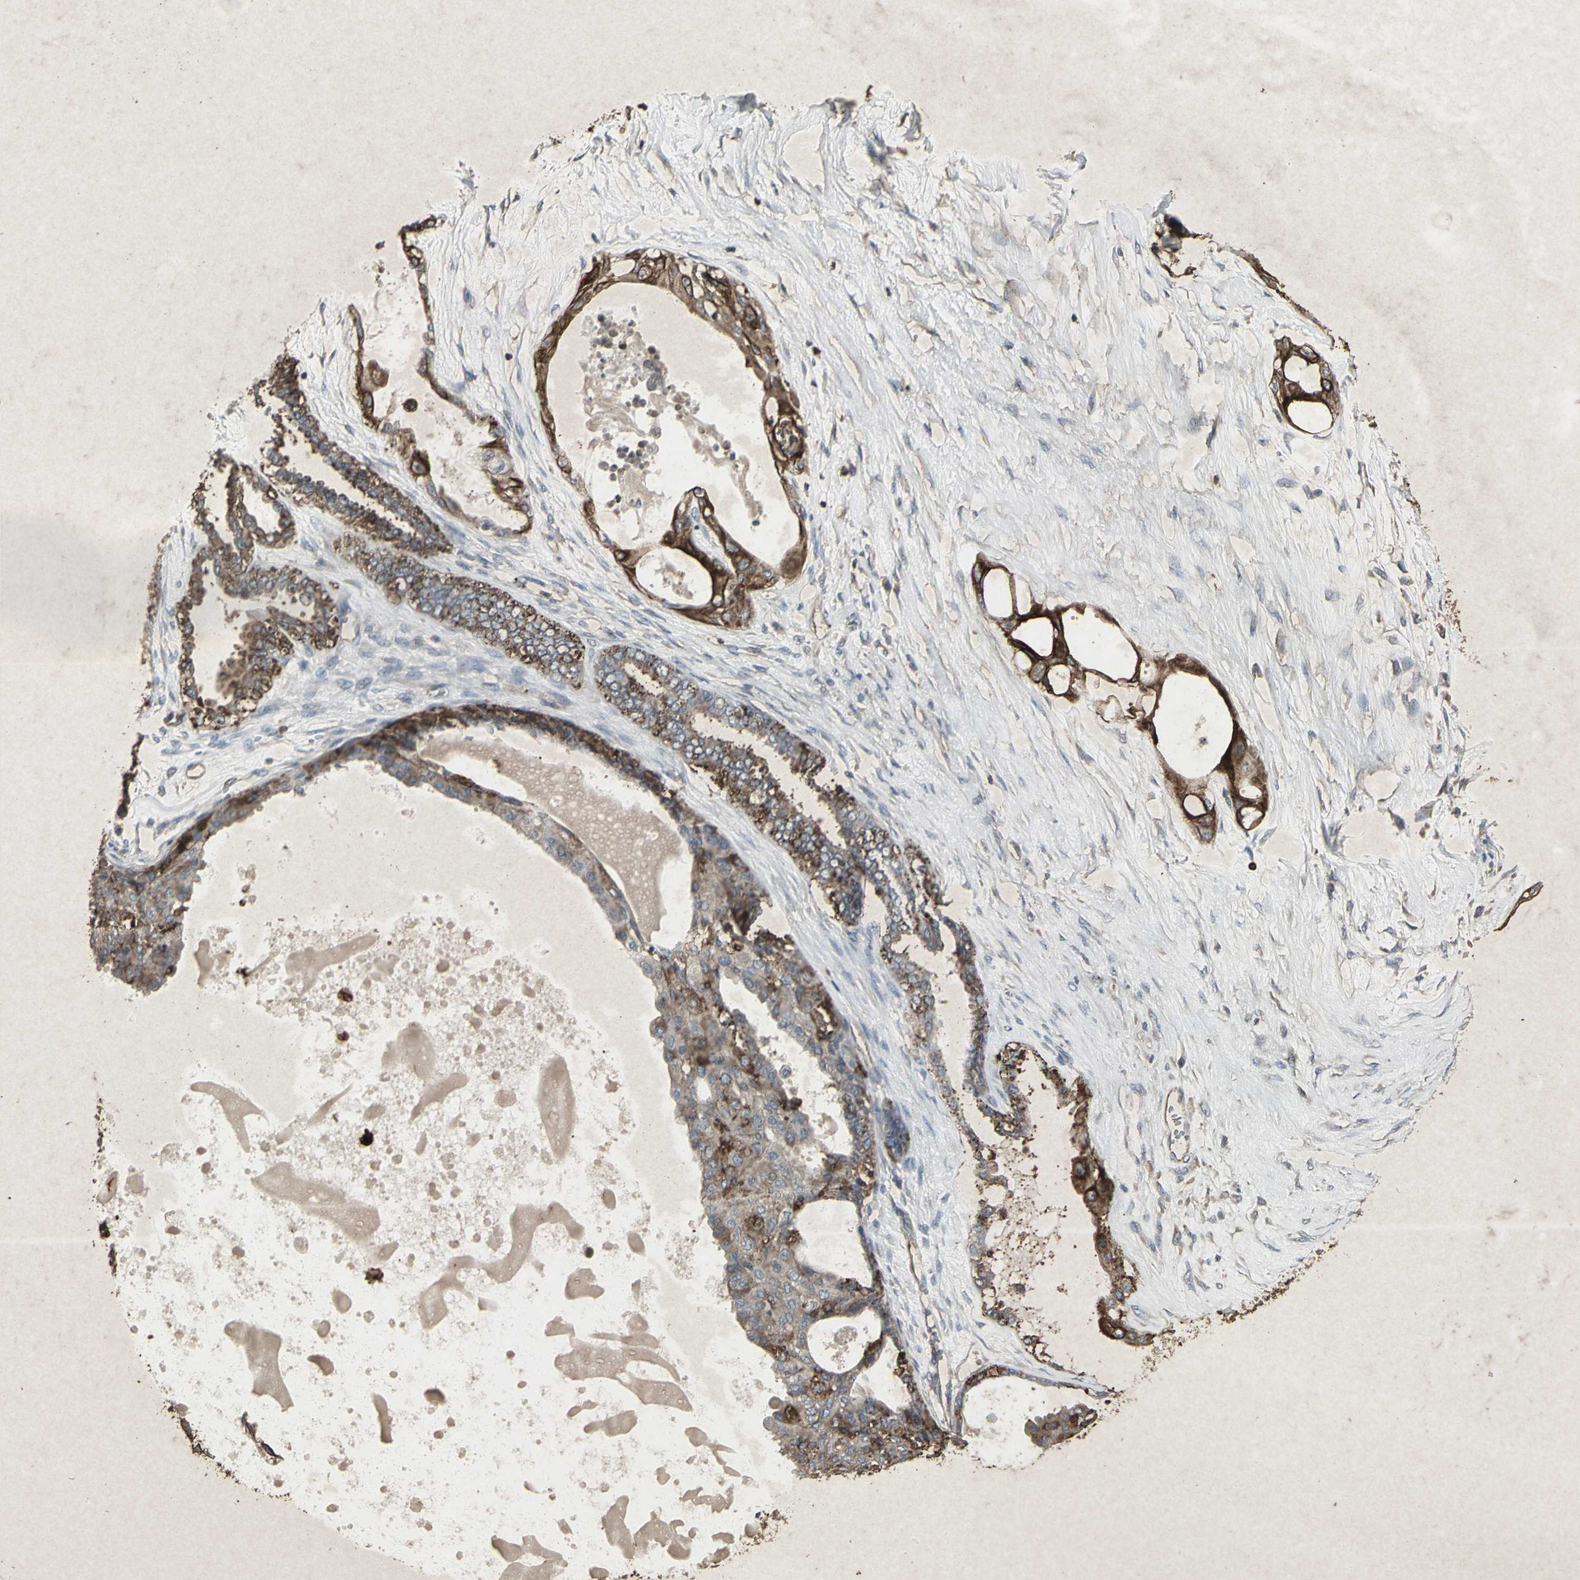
{"staining": {"intensity": "strong", "quantity": ">75%", "location": "cytoplasmic/membranous"}, "tissue": "ovarian cancer", "cell_type": "Tumor cells", "image_type": "cancer", "snomed": [{"axis": "morphology", "description": "Carcinoma, NOS"}, {"axis": "morphology", "description": "Carcinoma, endometroid"}, {"axis": "topography", "description": "Ovary"}], "caption": "Immunohistochemical staining of ovarian carcinoma exhibits high levels of strong cytoplasmic/membranous protein positivity in approximately >75% of tumor cells.", "gene": "CCR9", "patient": {"sex": "female", "age": 50}}